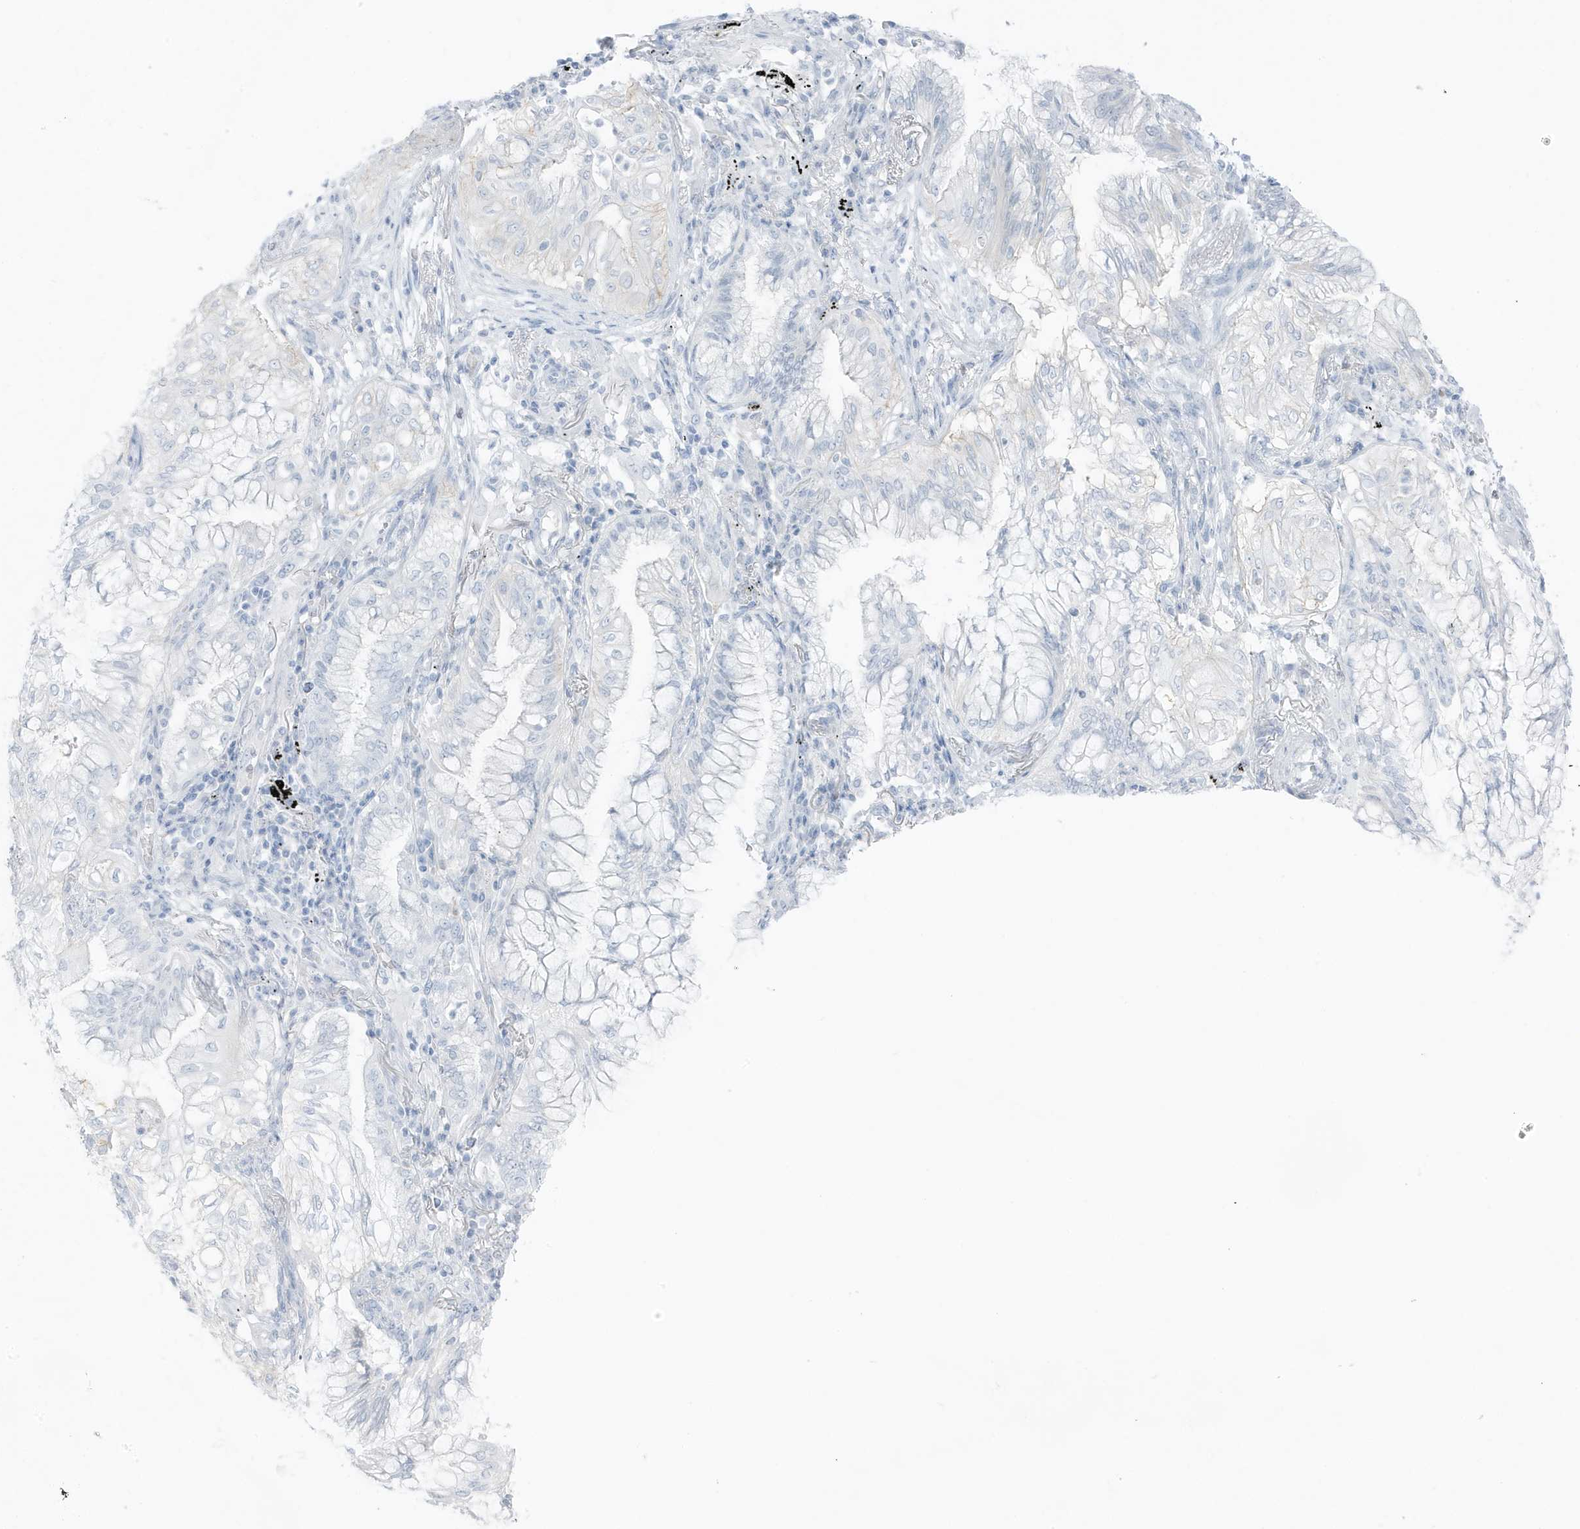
{"staining": {"intensity": "negative", "quantity": "none", "location": "none"}, "tissue": "lung cancer", "cell_type": "Tumor cells", "image_type": "cancer", "snomed": [{"axis": "morphology", "description": "Adenocarcinoma, NOS"}, {"axis": "topography", "description": "Lung"}], "caption": "Histopathology image shows no significant protein expression in tumor cells of lung cancer (adenocarcinoma). (DAB immunohistochemistry (IHC), high magnification).", "gene": "ZFP64", "patient": {"sex": "female", "age": 70}}